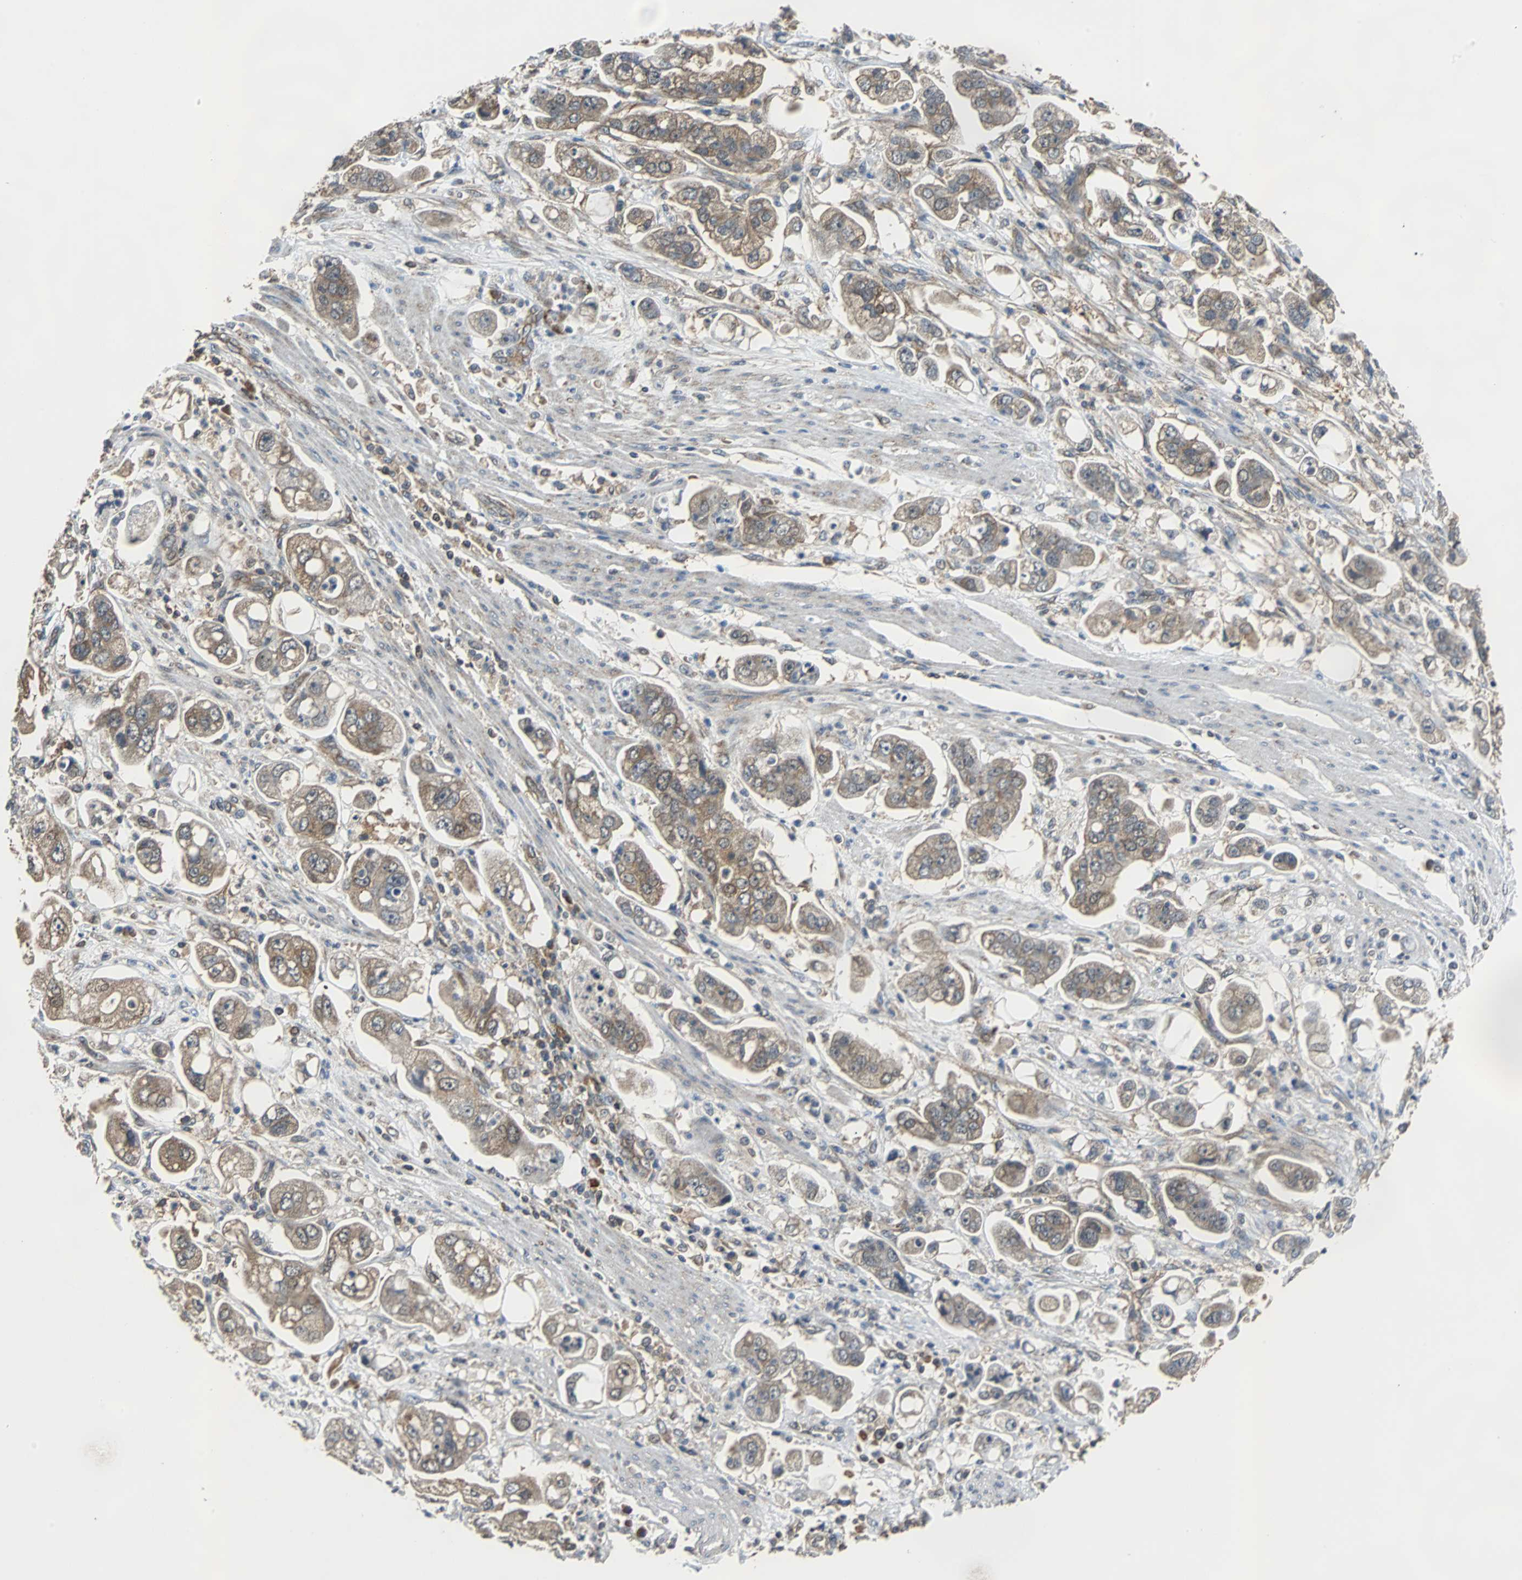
{"staining": {"intensity": "moderate", "quantity": "25%-75%", "location": "cytoplasmic/membranous"}, "tissue": "stomach cancer", "cell_type": "Tumor cells", "image_type": "cancer", "snomed": [{"axis": "morphology", "description": "Adenocarcinoma, NOS"}, {"axis": "topography", "description": "Stomach"}], "caption": "Protein staining of stomach cancer (adenocarcinoma) tissue reveals moderate cytoplasmic/membranous expression in about 25%-75% of tumor cells. The staining was performed using DAB, with brown indicating positive protein expression. Nuclei are stained blue with hematoxylin.", "gene": "VBP1", "patient": {"sex": "male", "age": 62}}